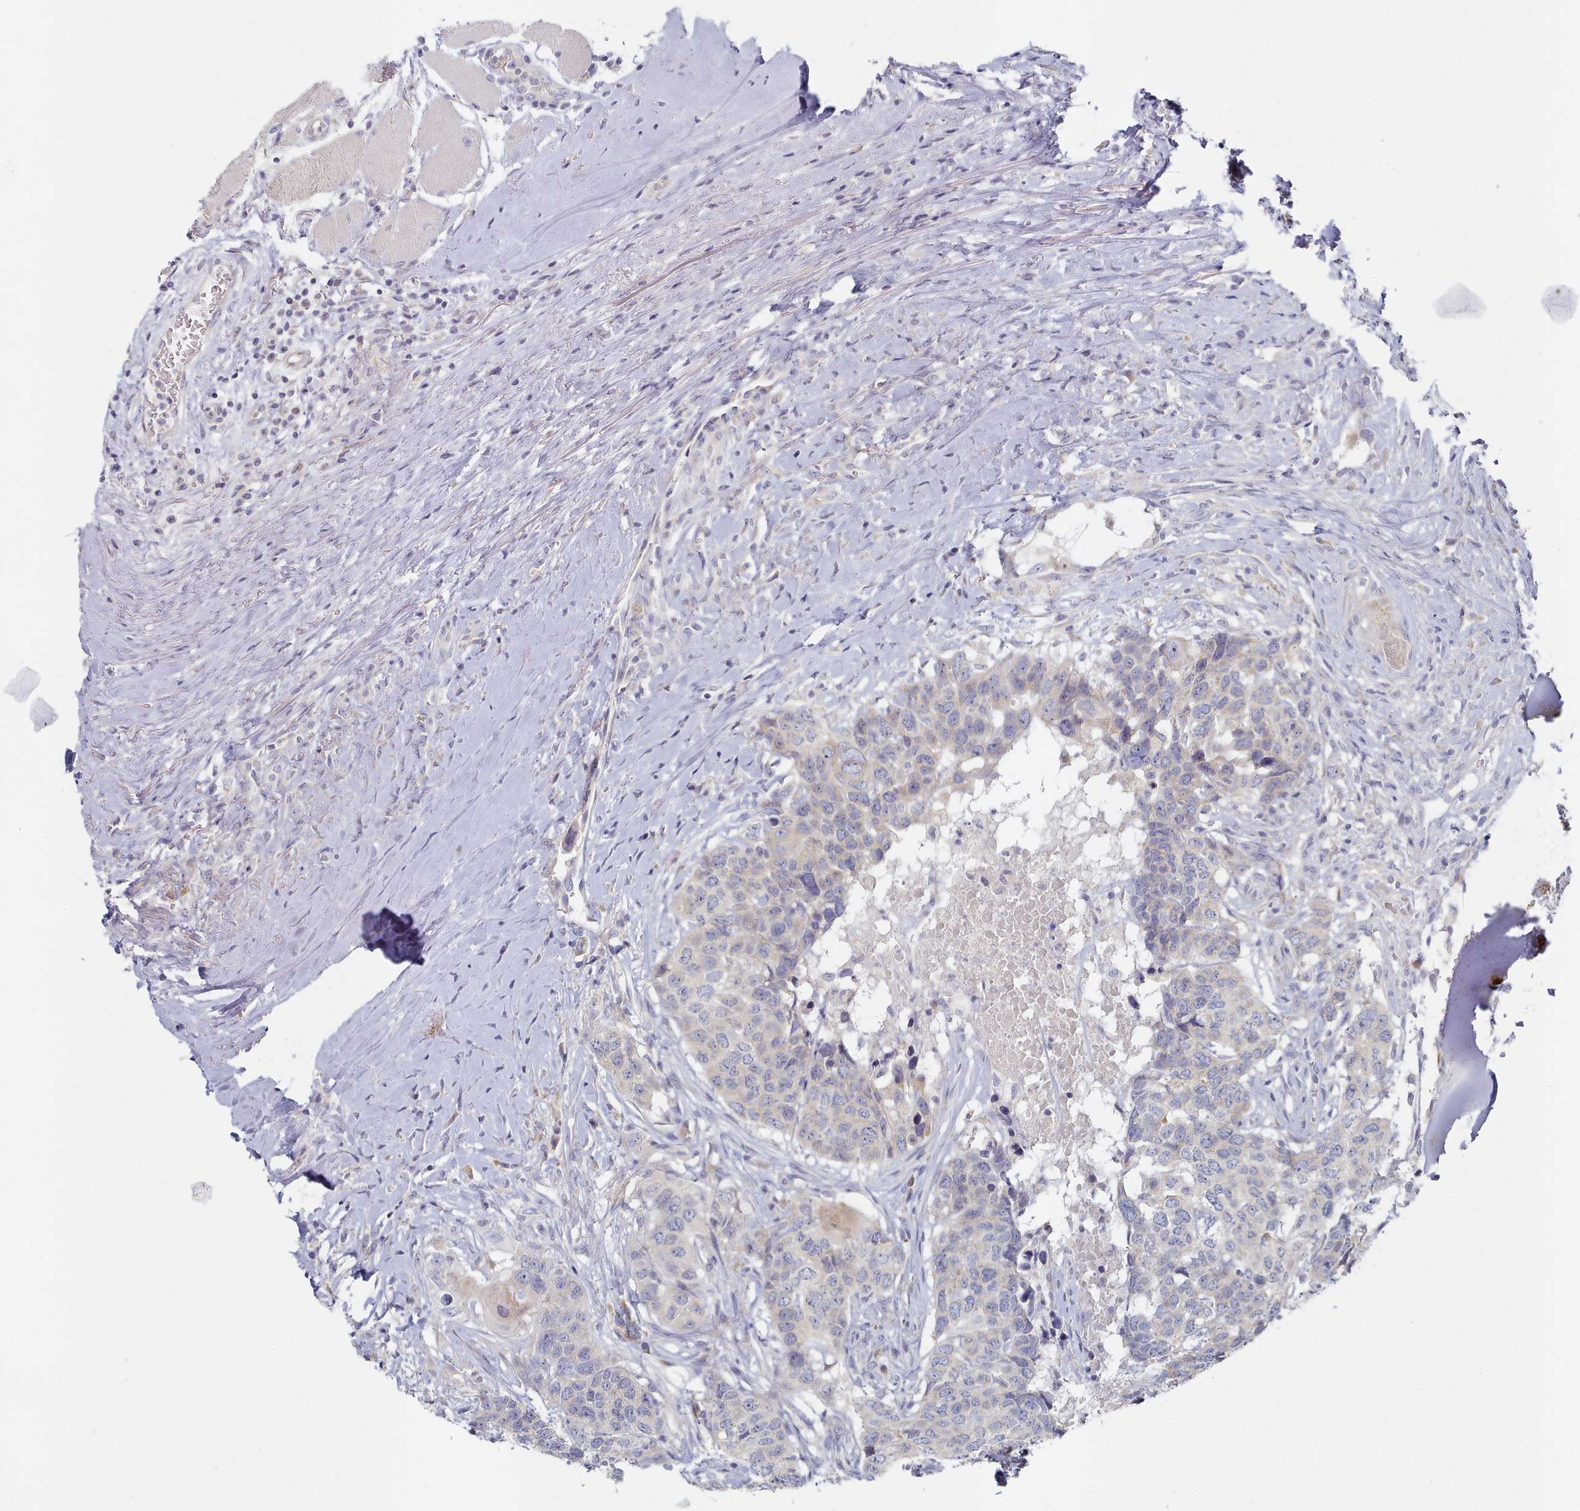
{"staining": {"intensity": "negative", "quantity": "none", "location": "none"}, "tissue": "head and neck cancer", "cell_type": "Tumor cells", "image_type": "cancer", "snomed": [{"axis": "morphology", "description": "Squamous cell carcinoma, NOS"}, {"axis": "topography", "description": "Head-Neck"}], "caption": "Immunohistochemical staining of human head and neck cancer (squamous cell carcinoma) shows no significant staining in tumor cells.", "gene": "TYW1B", "patient": {"sex": "male", "age": 66}}